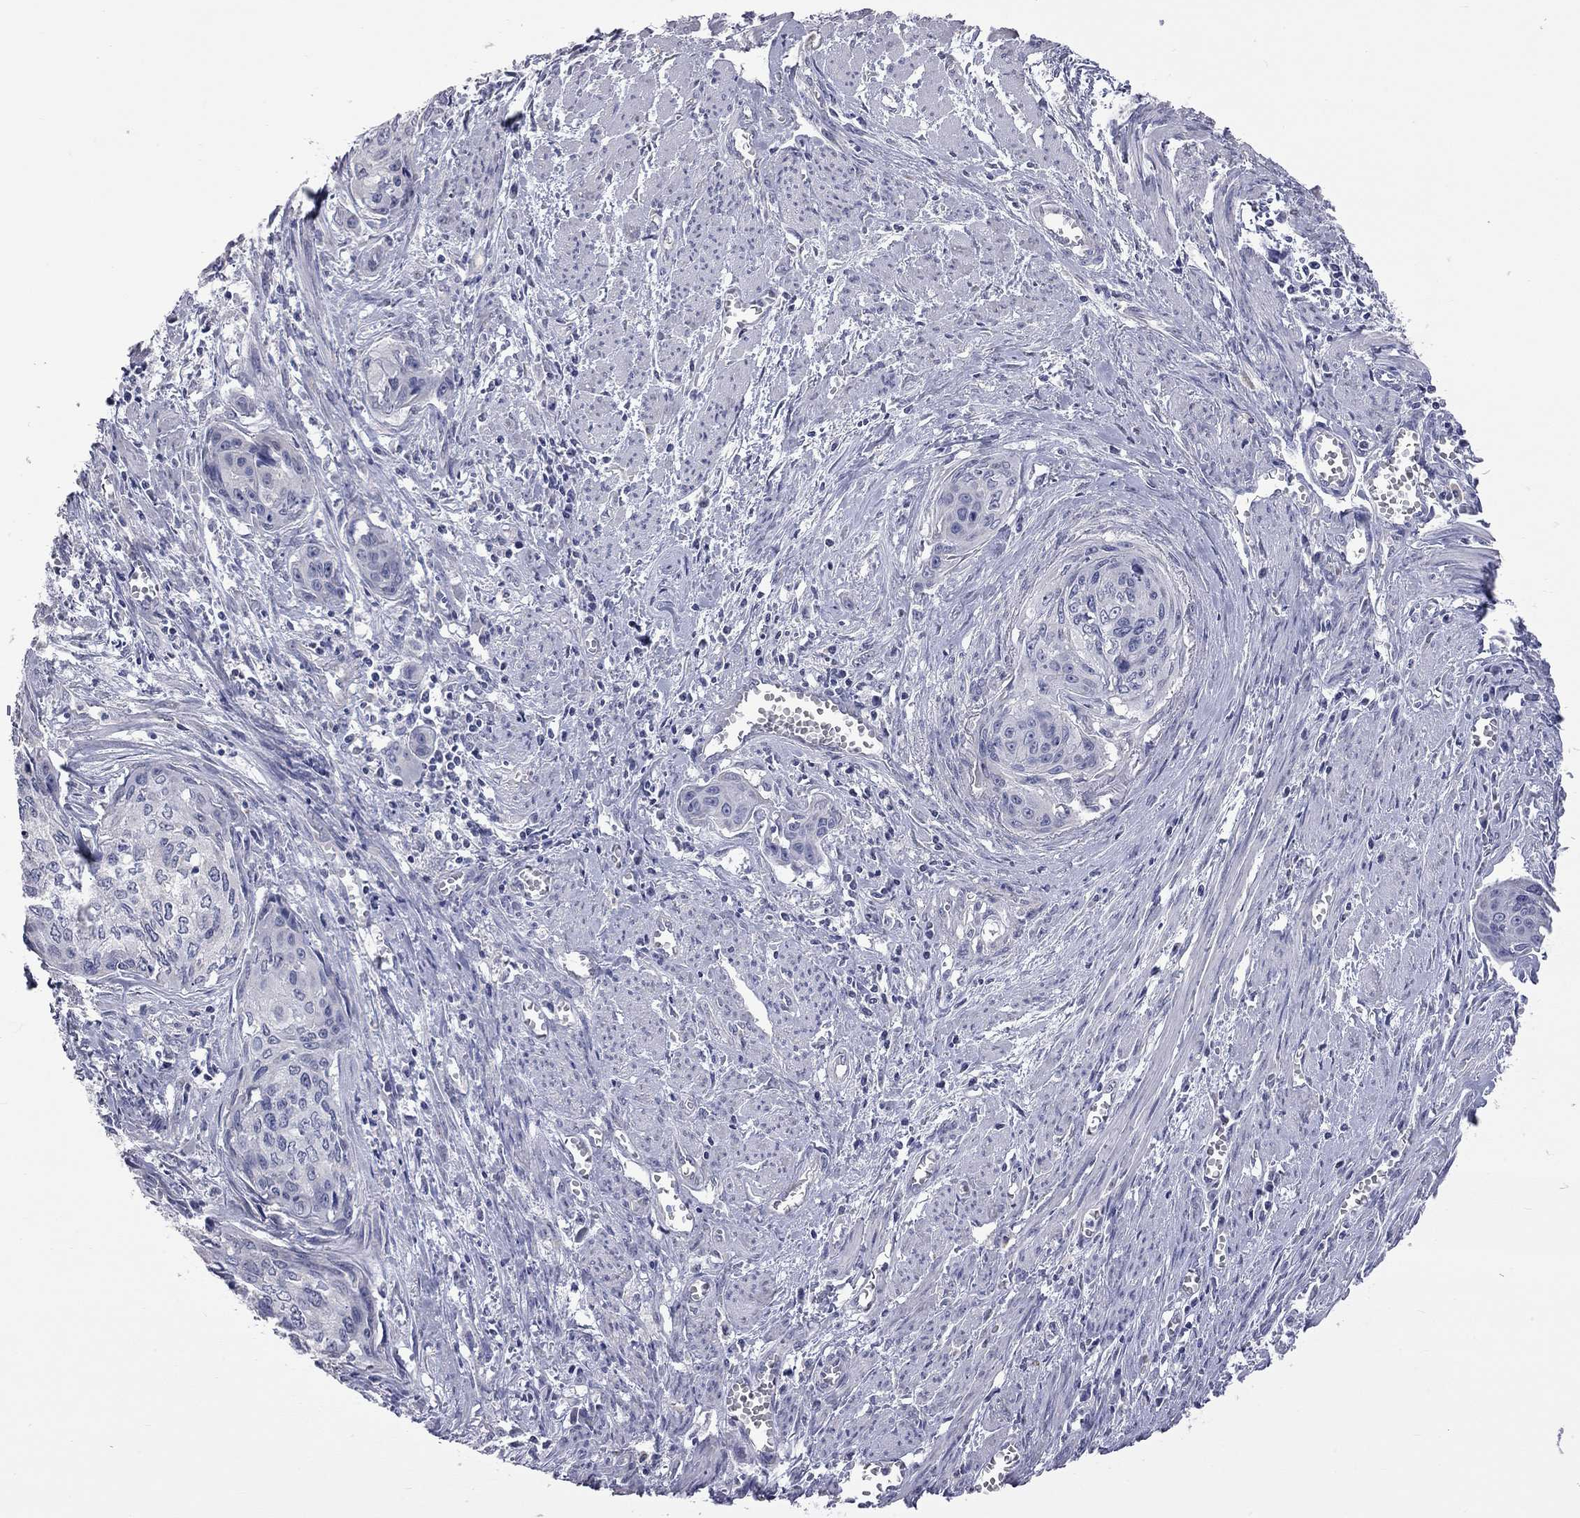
{"staining": {"intensity": "negative", "quantity": "none", "location": "none"}, "tissue": "cervical cancer", "cell_type": "Tumor cells", "image_type": "cancer", "snomed": [{"axis": "morphology", "description": "Squamous cell carcinoma, NOS"}, {"axis": "topography", "description": "Cervix"}], "caption": "Squamous cell carcinoma (cervical) was stained to show a protein in brown. There is no significant positivity in tumor cells. The staining was performed using DAB to visualize the protein expression in brown, while the nuclei were stained in blue with hematoxylin (Magnification: 20x).", "gene": "OPRK1", "patient": {"sex": "female", "age": 58}}